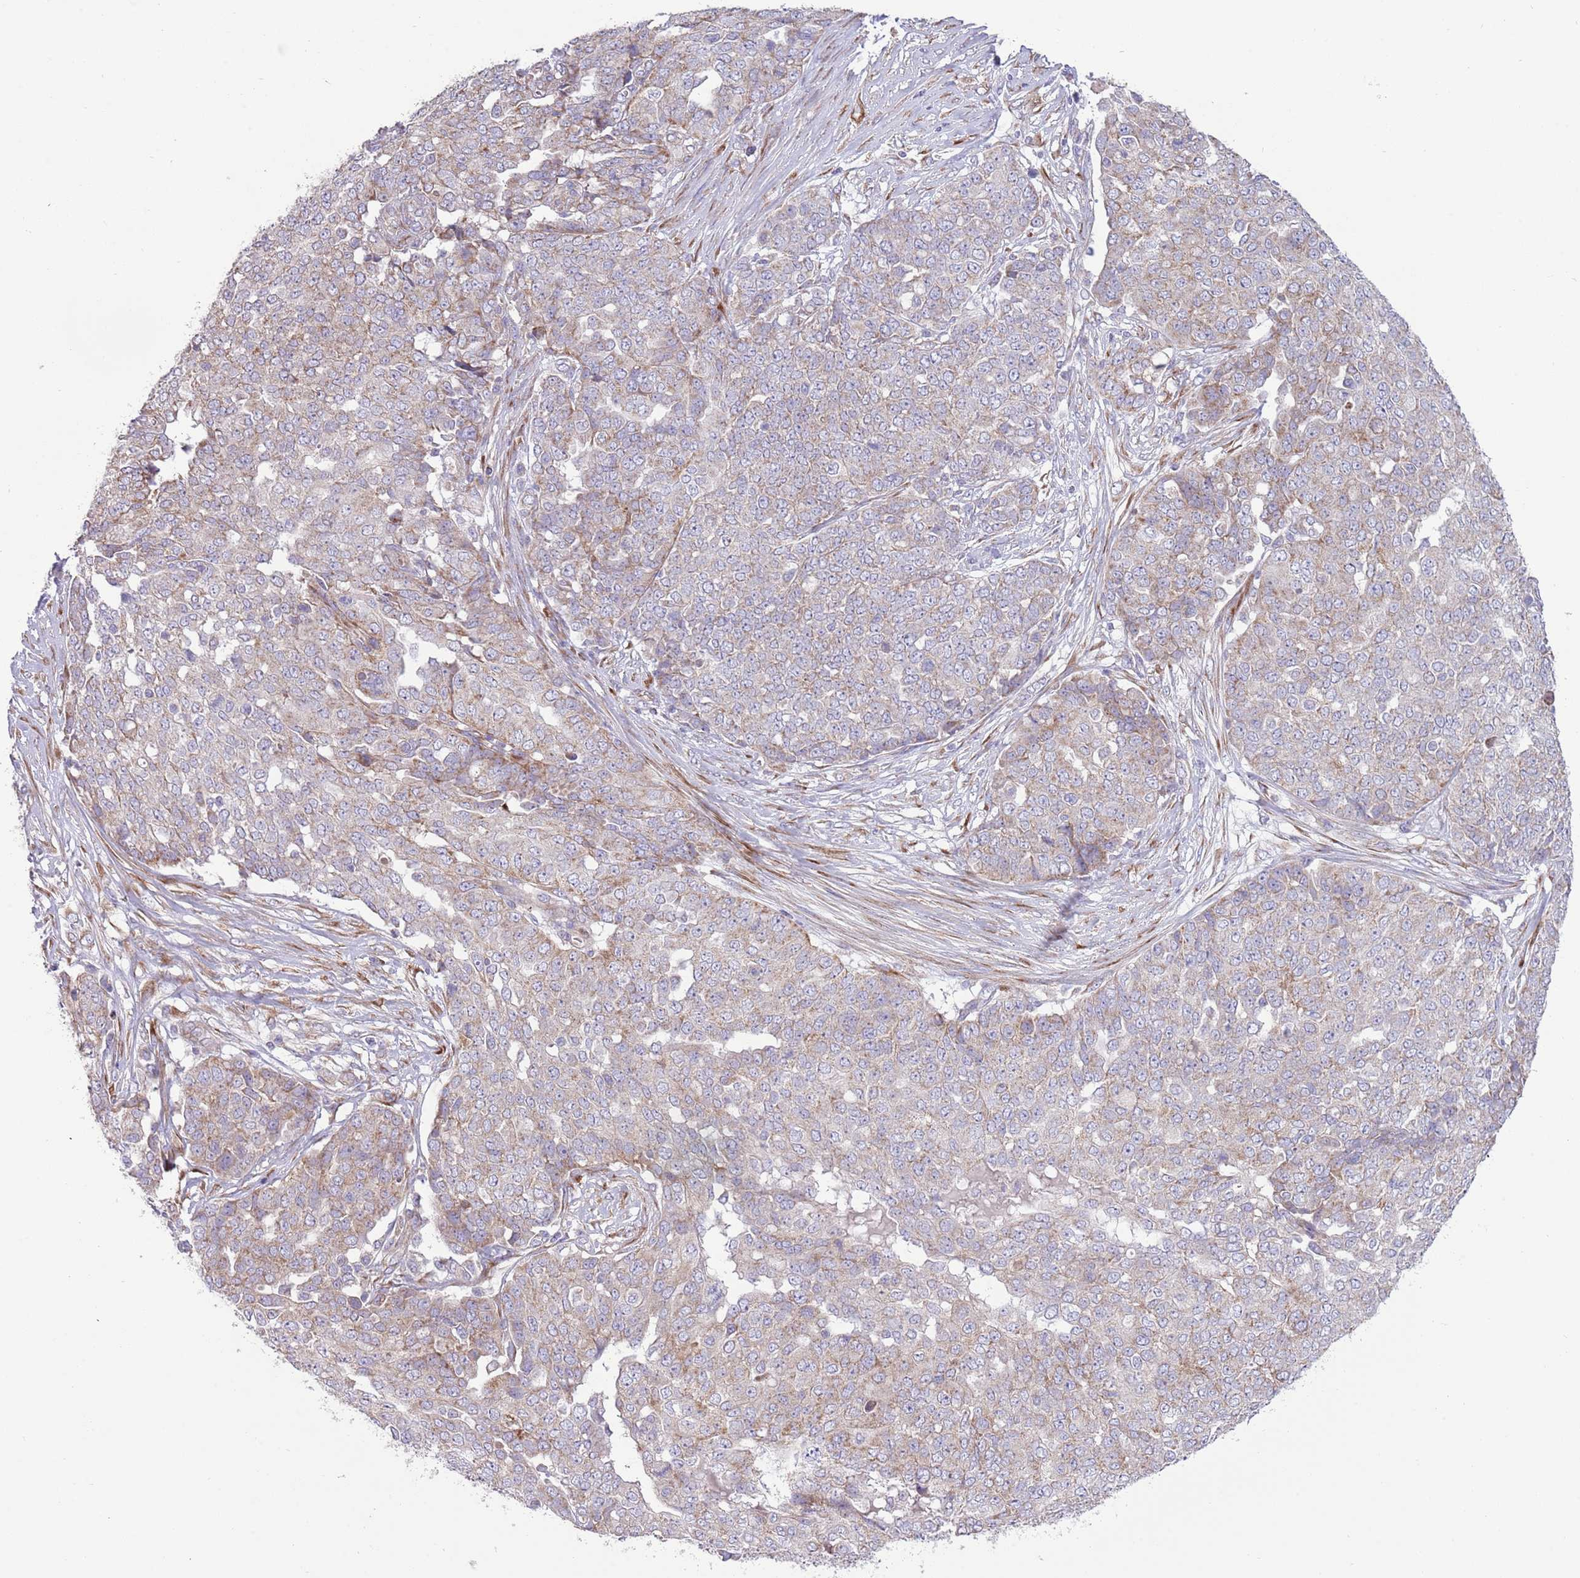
{"staining": {"intensity": "weak", "quantity": "25%-75%", "location": "cytoplasmic/membranous"}, "tissue": "ovarian cancer", "cell_type": "Tumor cells", "image_type": "cancer", "snomed": [{"axis": "morphology", "description": "Cystadenocarcinoma, serous, NOS"}, {"axis": "topography", "description": "Soft tissue"}, {"axis": "topography", "description": "Ovary"}], "caption": "The micrograph reveals a brown stain indicating the presence of a protein in the cytoplasmic/membranous of tumor cells in ovarian cancer.", "gene": "TOMM5", "patient": {"sex": "female", "age": 57}}